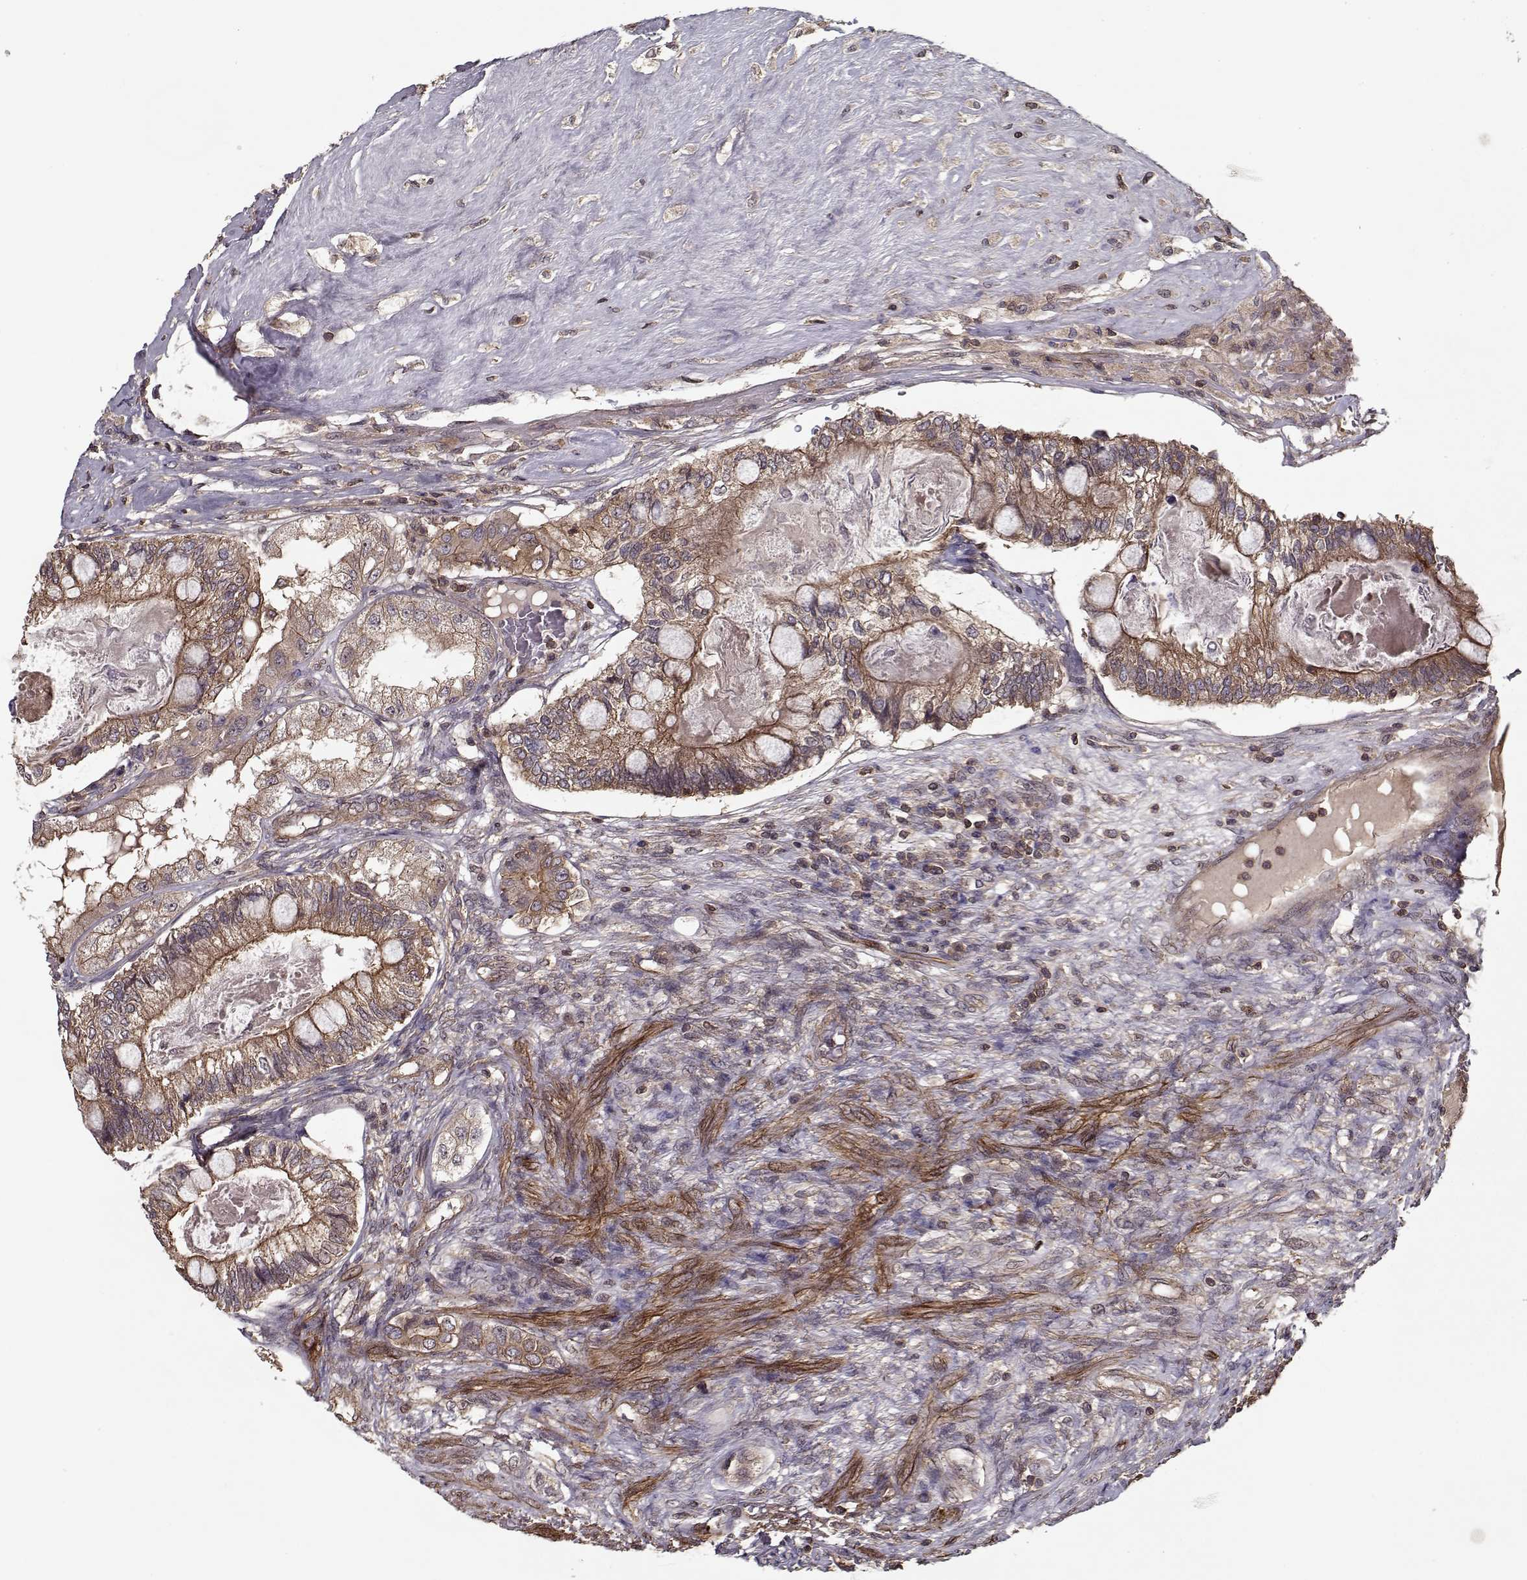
{"staining": {"intensity": "strong", "quantity": "25%-75%", "location": "cytoplasmic/membranous"}, "tissue": "testis cancer", "cell_type": "Tumor cells", "image_type": "cancer", "snomed": [{"axis": "morphology", "description": "Seminoma, NOS"}, {"axis": "morphology", "description": "Carcinoma, Embryonal, NOS"}, {"axis": "topography", "description": "Testis"}], "caption": "Seminoma (testis) was stained to show a protein in brown. There is high levels of strong cytoplasmic/membranous positivity in about 25%-75% of tumor cells. Ihc stains the protein in brown and the nuclei are stained blue.", "gene": "PPP1R12A", "patient": {"sex": "male", "age": 41}}